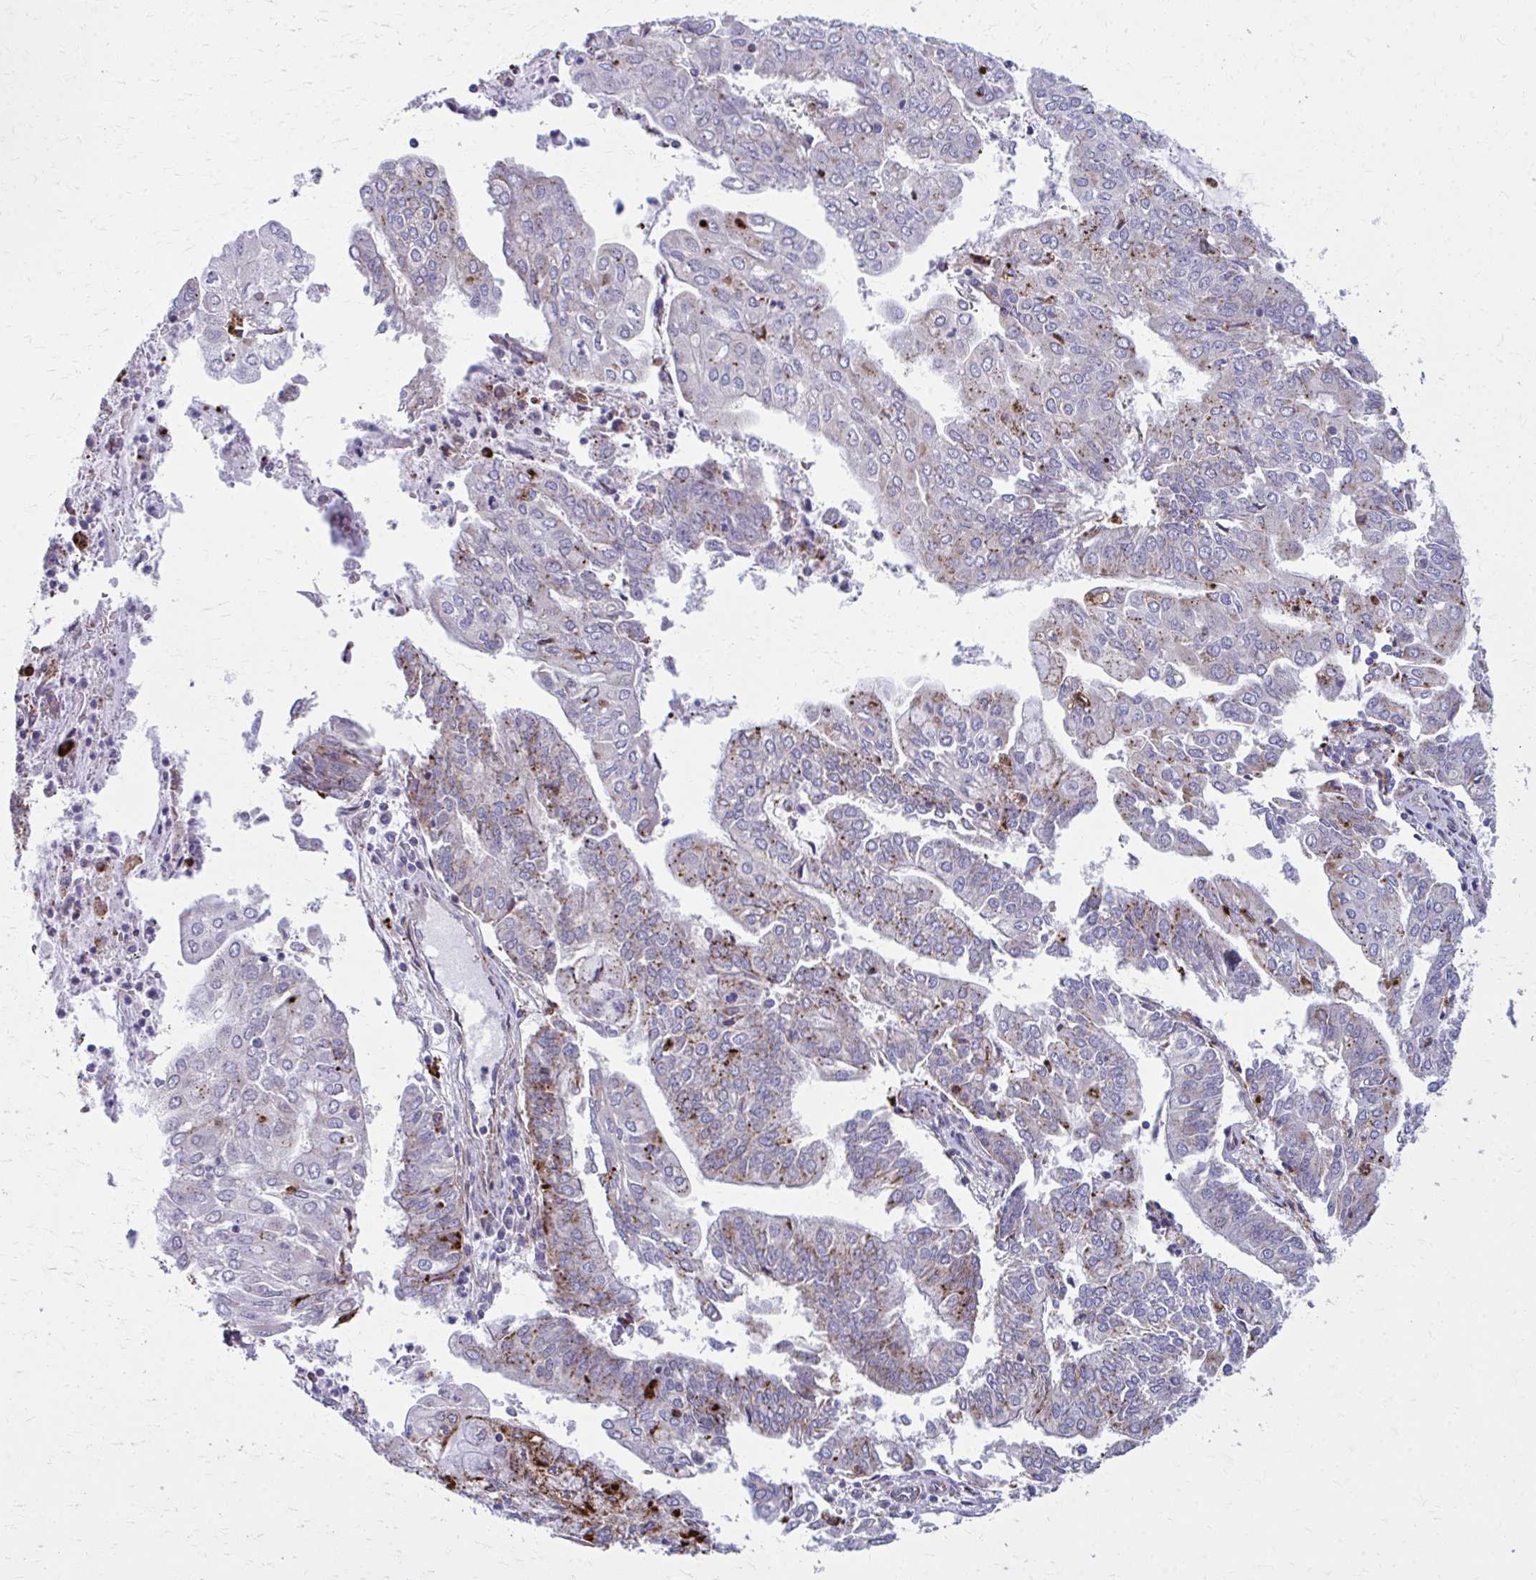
{"staining": {"intensity": "moderate", "quantity": "25%-75%", "location": "cytoplasmic/membranous"}, "tissue": "endometrial cancer", "cell_type": "Tumor cells", "image_type": "cancer", "snomed": [{"axis": "morphology", "description": "Adenocarcinoma, NOS"}, {"axis": "topography", "description": "Endometrium"}], "caption": "This is an image of immunohistochemistry staining of endometrial cancer (adenocarcinoma), which shows moderate positivity in the cytoplasmic/membranous of tumor cells.", "gene": "LRRC4B", "patient": {"sex": "female", "age": 61}}